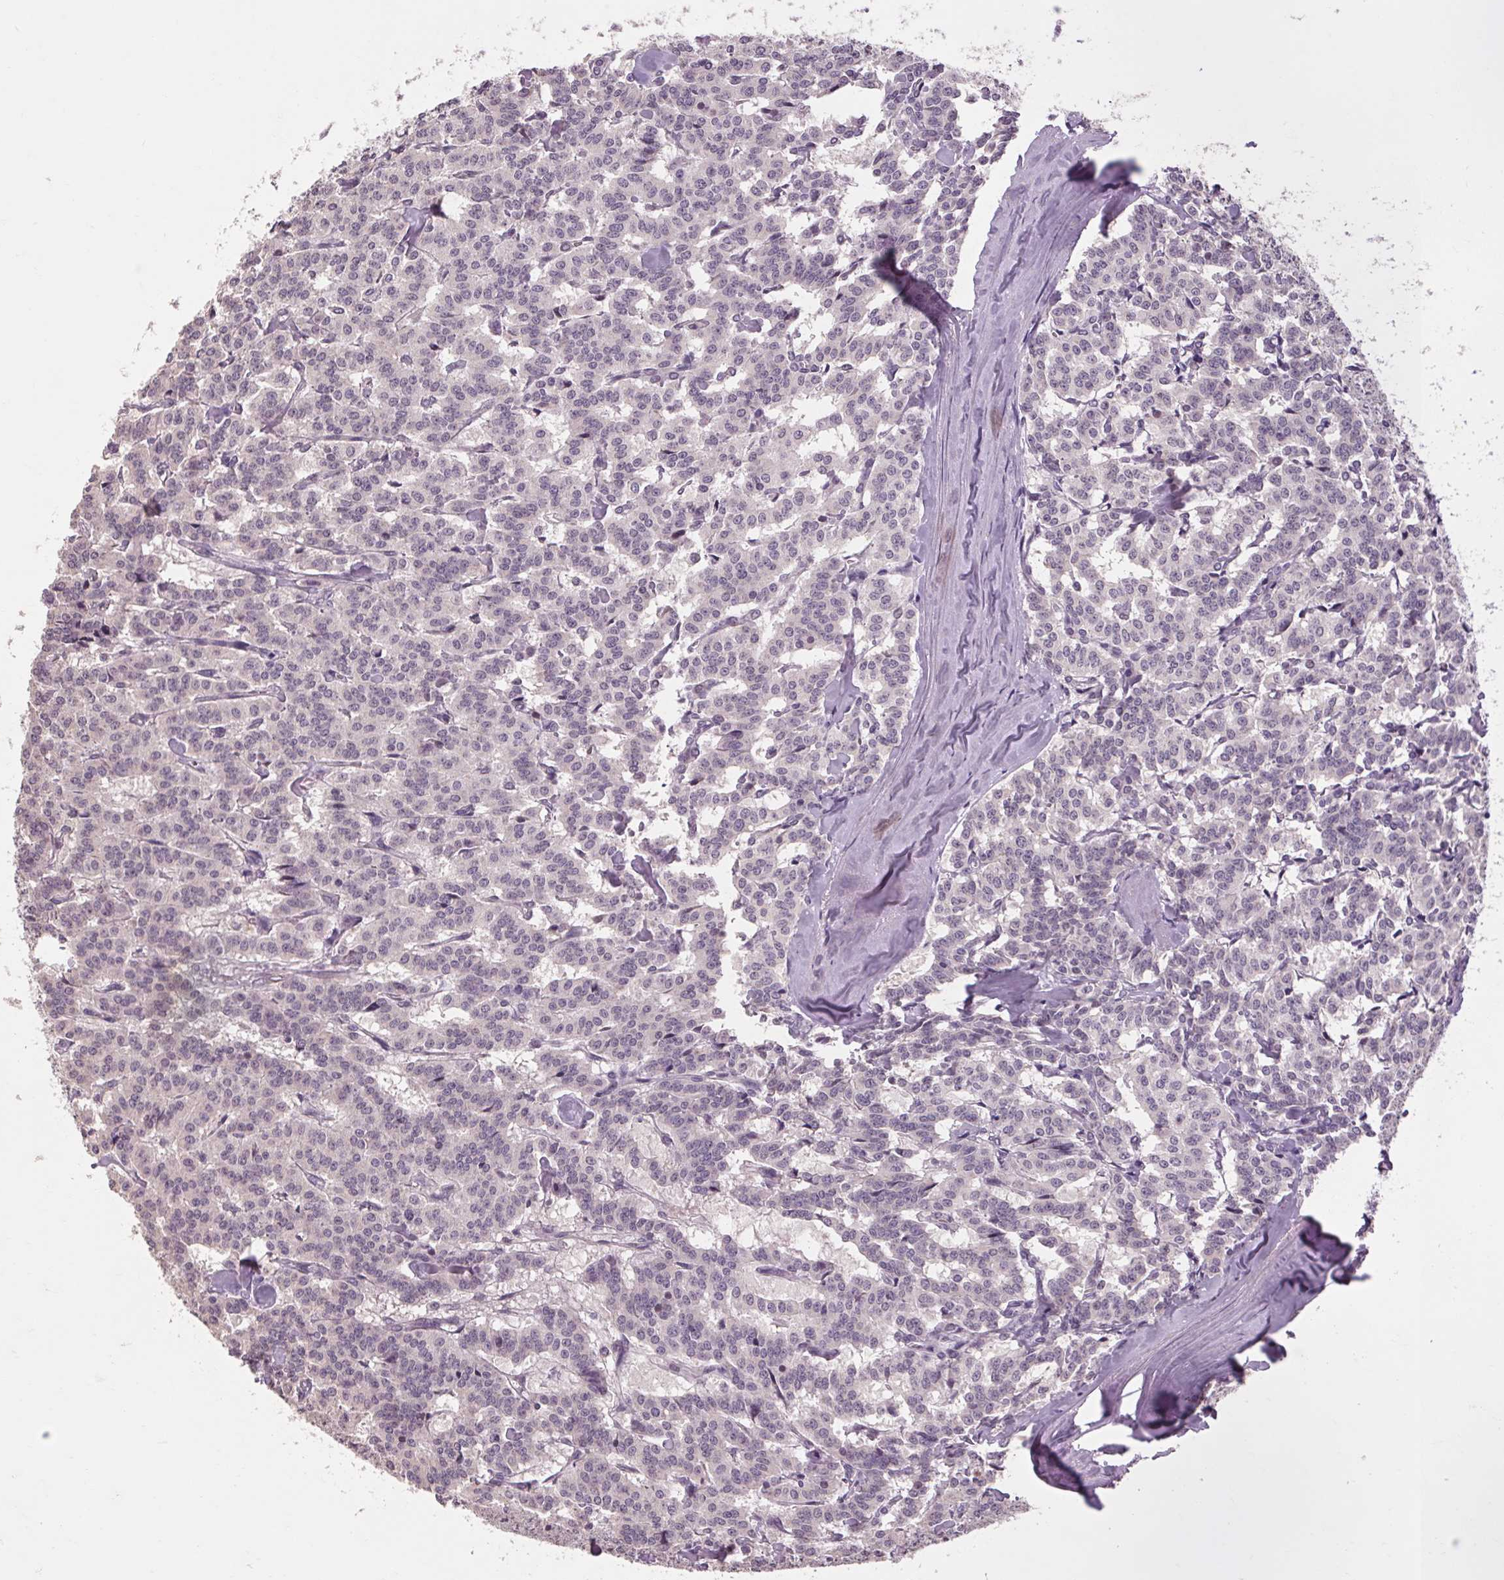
{"staining": {"intensity": "negative", "quantity": "none", "location": "none"}, "tissue": "carcinoid", "cell_type": "Tumor cells", "image_type": "cancer", "snomed": [{"axis": "morphology", "description": "Carcinoid, malignant, NOS"}, {"axis": "topography", "description": "Lung"}], "caption": "A photomicrograph of carcinoid stained for a protein demonstrates no brown staining in tumor cells. The staining is performed using DAB brown chromogen with nuclei counter-stained in using hematoxylin.", "gene": "POMC", "patient": {"sex": "female", "age": 46}}